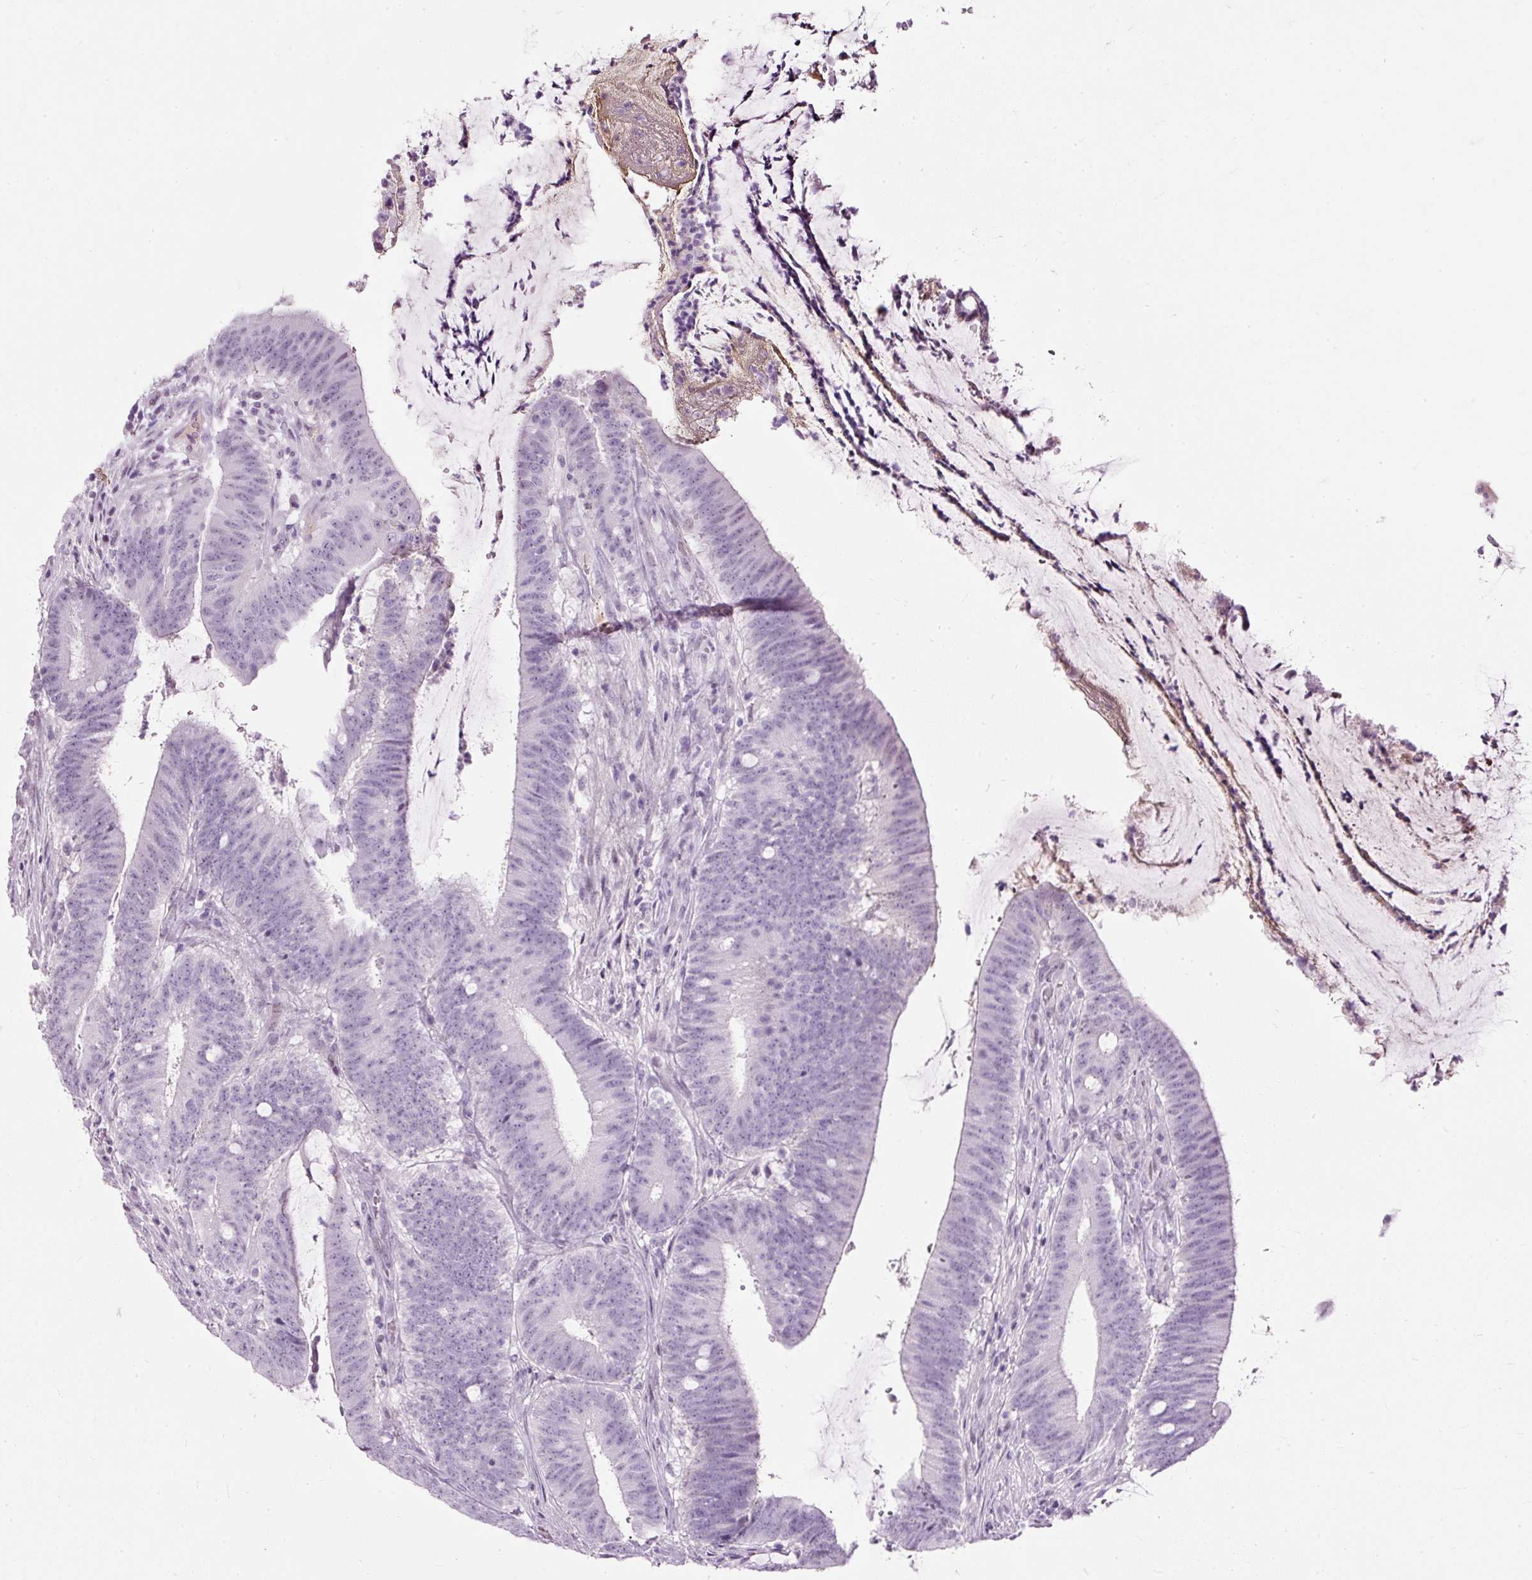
{"staining": {"intensity": "negative", "quantity": "none", "location": "none"}, "tissue": "colorectal cancer", "cell_type": "Tumor cells", "image_type": "cancer", "snomed": [{"axis": "morphology", "description": "Adenocarcinoma, NOS"}, {"axis": "topography", "description": "Colon"}], "caption": "The IHC photomicrograph has no significant staining in tumor cells of colorectal adenocarcinoma tissue. The staining is performed using DAB brown chromogen with nuclei counter-stained in using hematoxylin.", "gene": "PDE6B", "patient": {"sex": "female", "age": 43}}